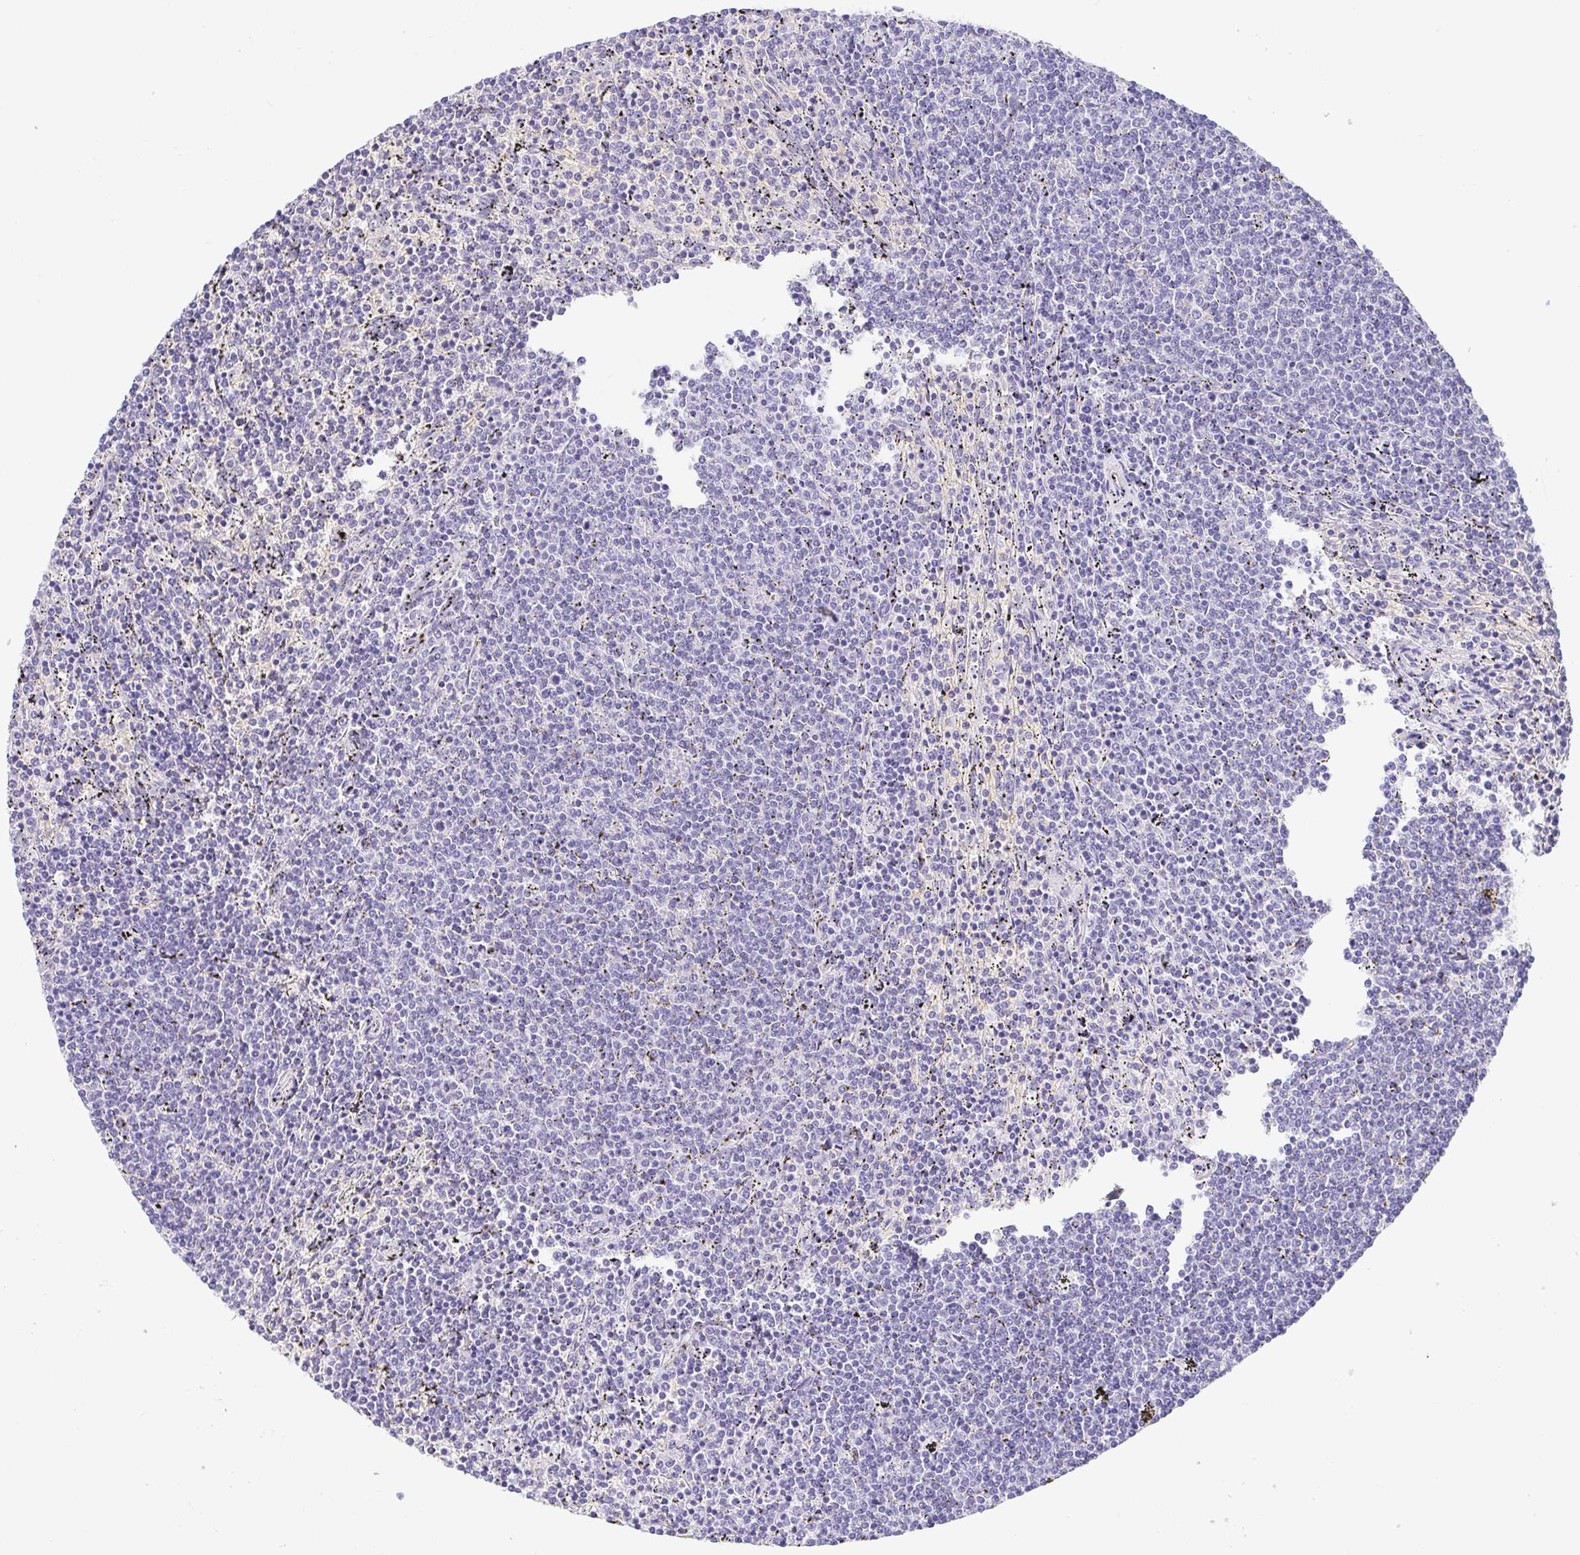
{"staining": {"intensity": "negative", "quantity": "none", "location": "none"}, "tissue": "lymphoma", "cell_type": "Tumor cells", "image_type": "cancer", "snomed": [{"axis": "morphology", "description": "Malignant lymphoma, non-Hodgkin's type, Low grade"}, {"axis": "topography", "description": "Spleen"}], "caption": "An image of low-grade malignant lymphoma, non-Hodgkin's type stained for a protein demonstrates no brown staining in tumor cells.", "gene": "EPB42", "patient": {"sex": "female", "age": 50}}